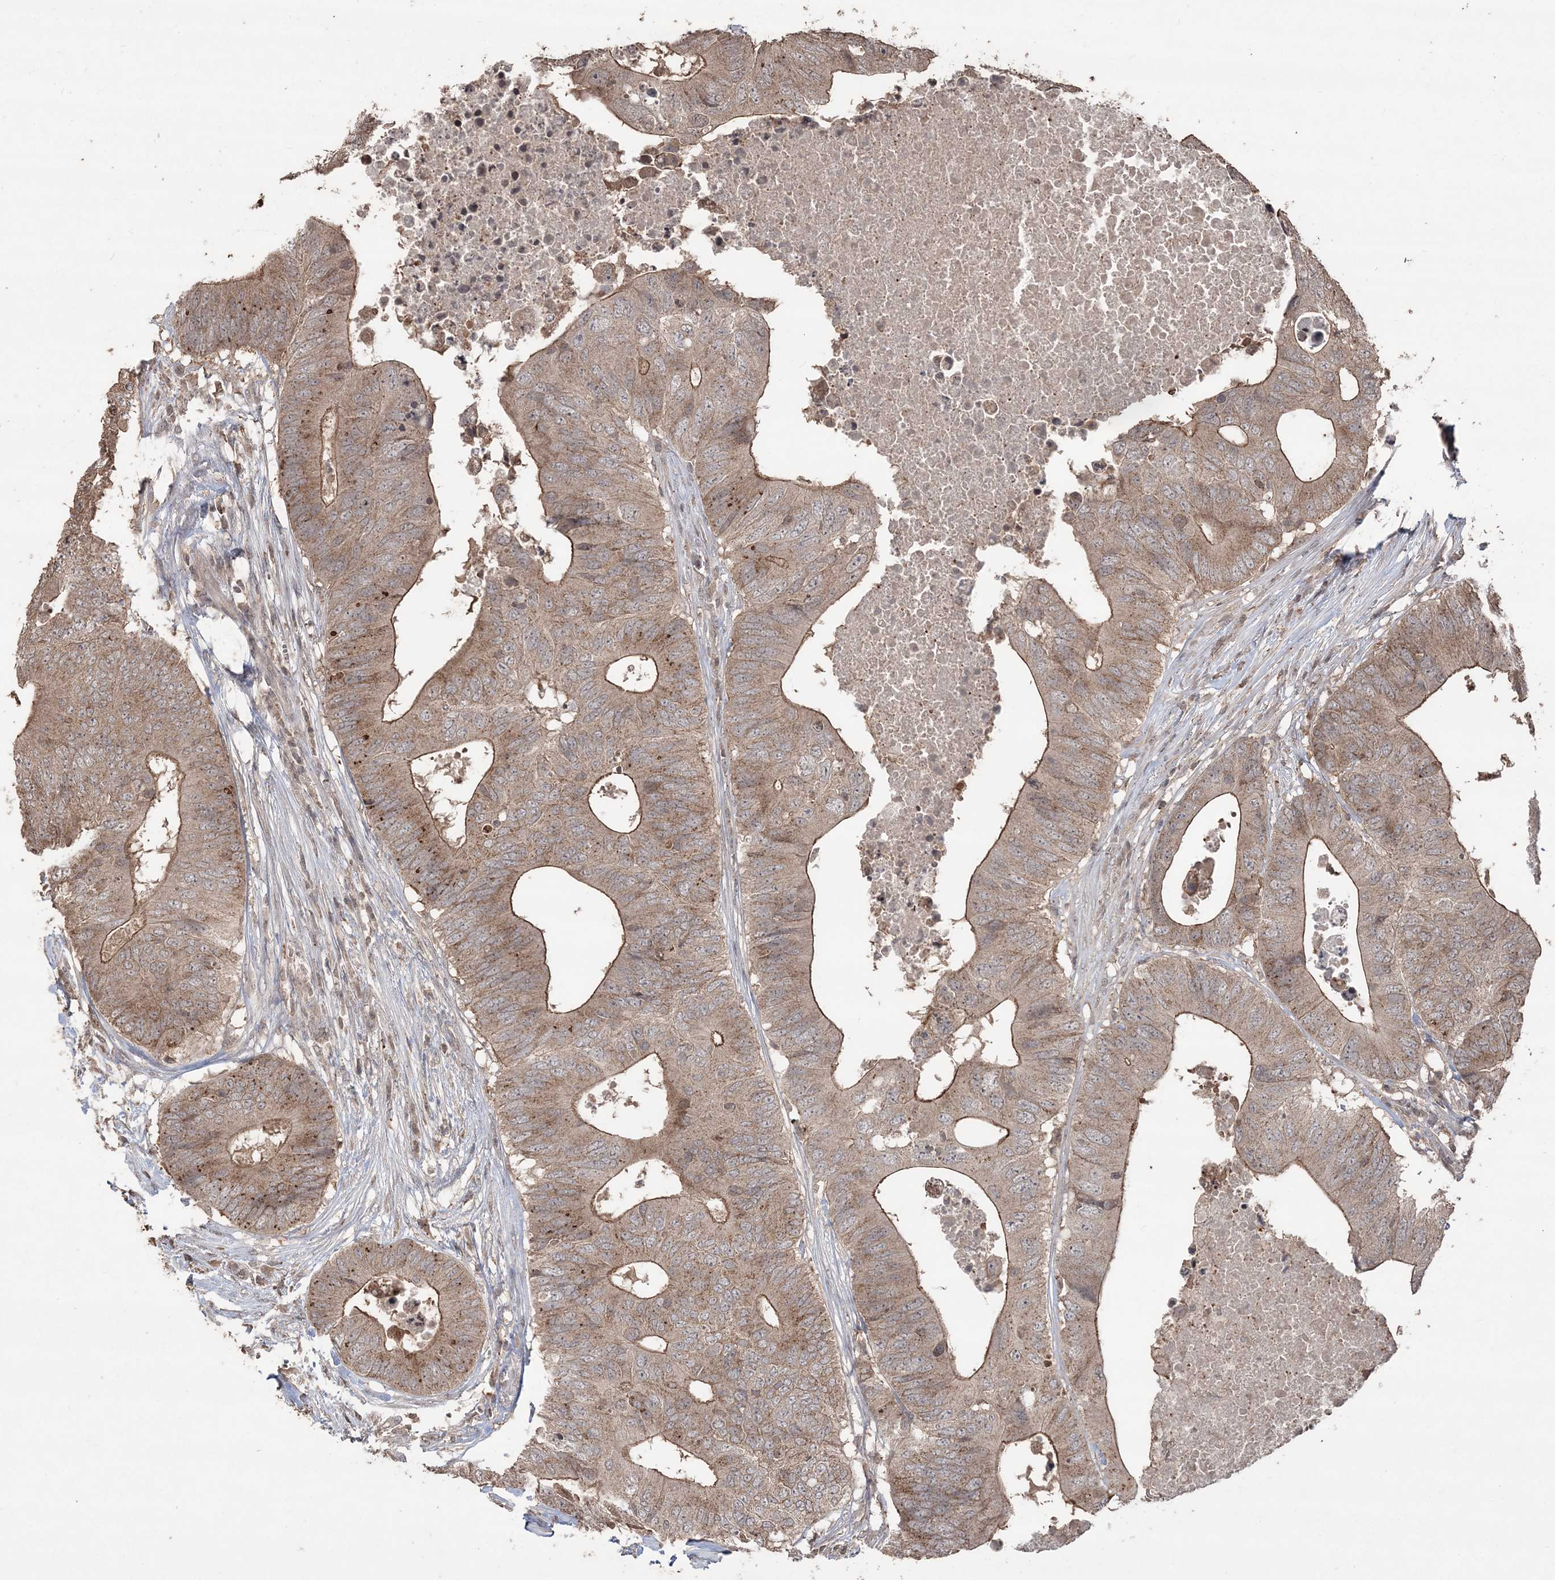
{"staining": {"intensity": "moderate", "quantity": ">75%", "location": "cytoplasmic/membranous"}, "tissue": "colorectal cancer", "cell_type": "Tumor cells", "image_type": "cancer", "snomed": [{"axis": "morphology", "description": "Adenocarcinoma, NOS"}, {"axis": "topography", "description": "Colon"}], "caption": "Immunohistochemistry (IHC) image of human colorectal adenocarcinoma stained for a protein (brown), which demonstrates medium levels of moderate cytoplasmic/membranous positivity in about >75% of tumor cells.", "gene": "EHHADH", "patient": {"sex": "male", "age": 71}}